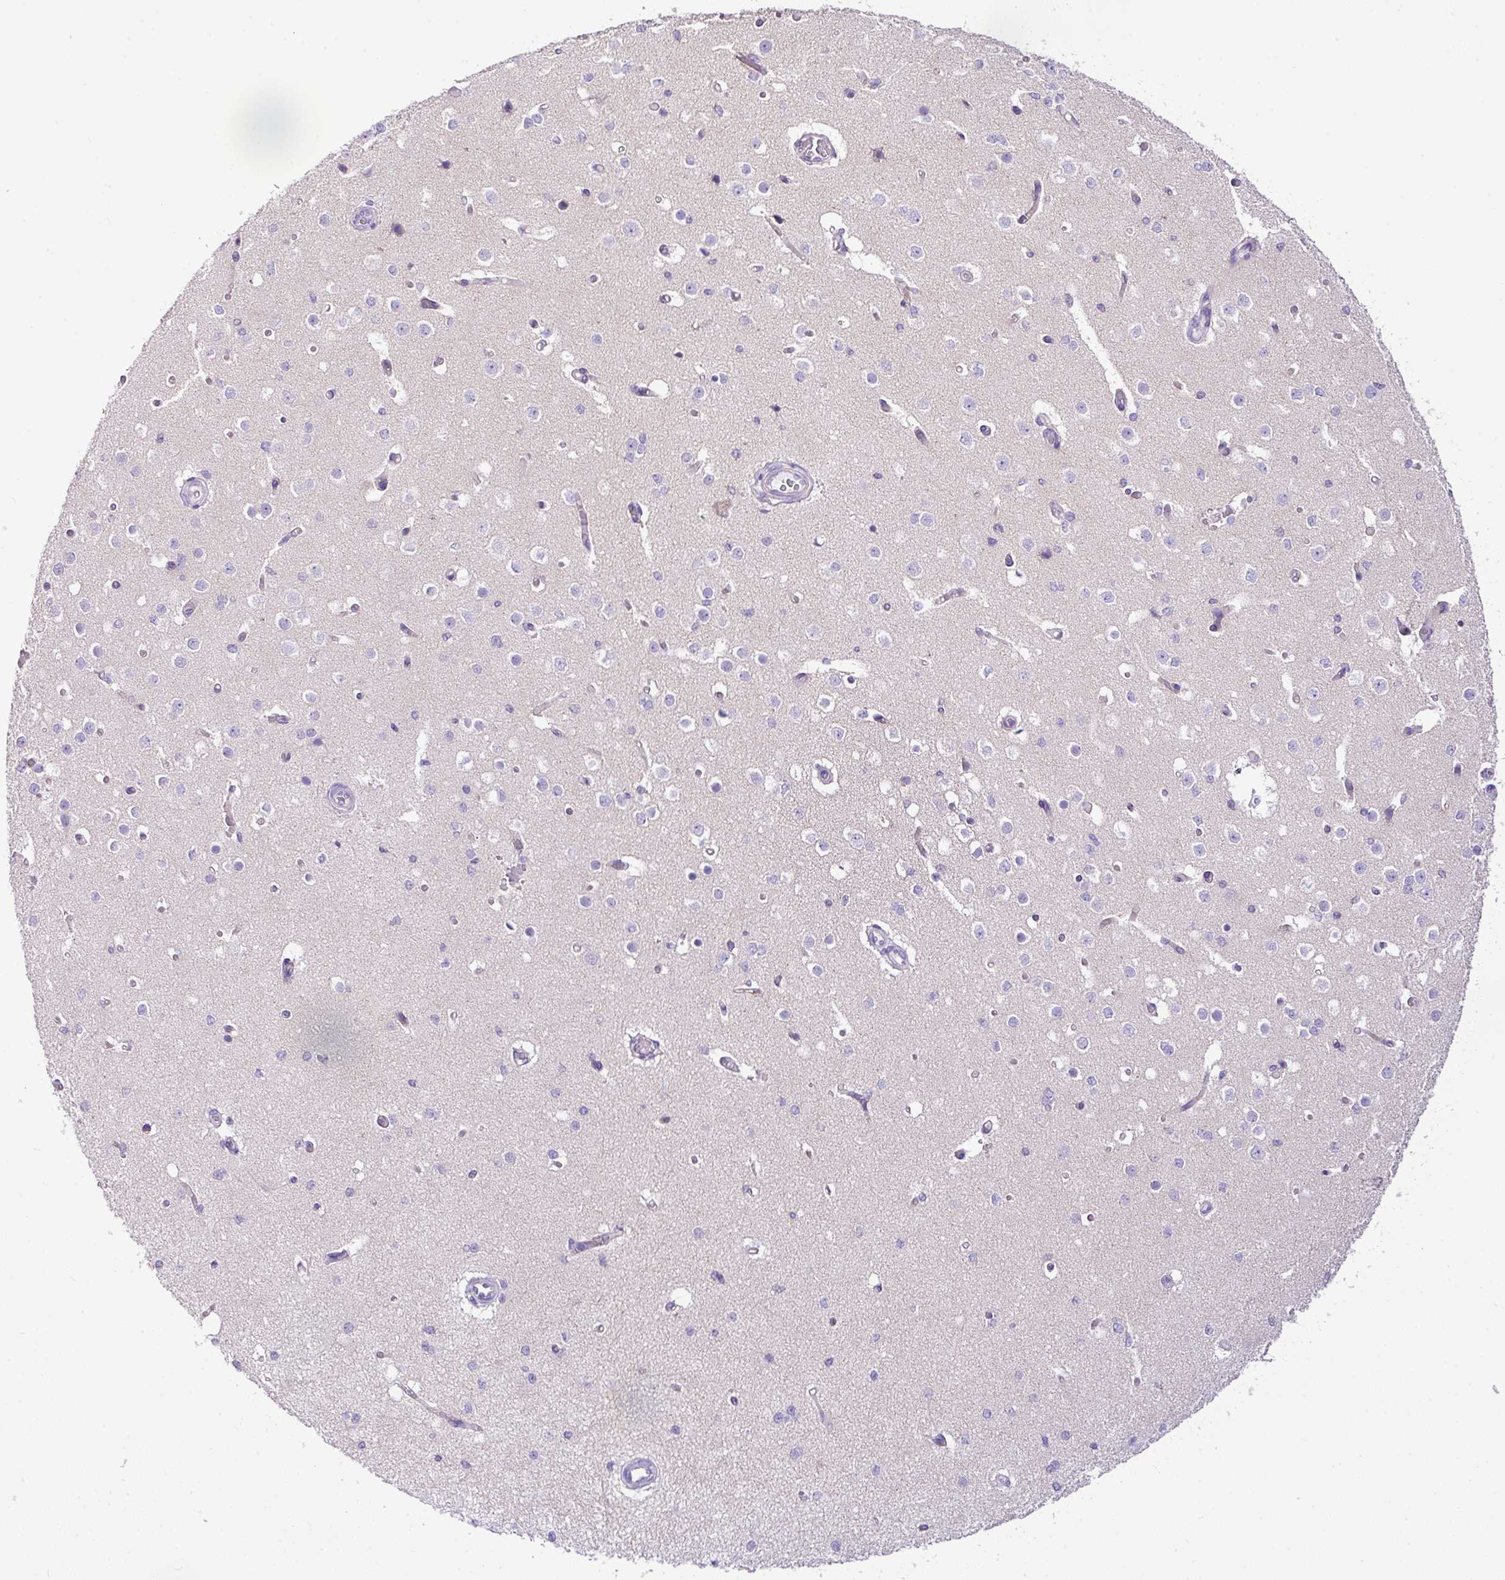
{"staining": {"intensity": "negative", "quantity": "none", "location": "none"}, "tissue": "cerebral cortex", "cell_type": "Endothelial cells", "image_type": "normal", "snomed": [{"axis": "morphology", "description": "Normal tissue, NOS"}, {"axis": "morphology", "description": "Inflammation, NOS"}, {"axis": "topography", "description": "Cerebral cortex"}], "caption": "The micrograph shows no staining of endothelial cells in benign cerebral cortex.", "gene": "PGAP4", "patient": {"sex": "male", "age": 6}}